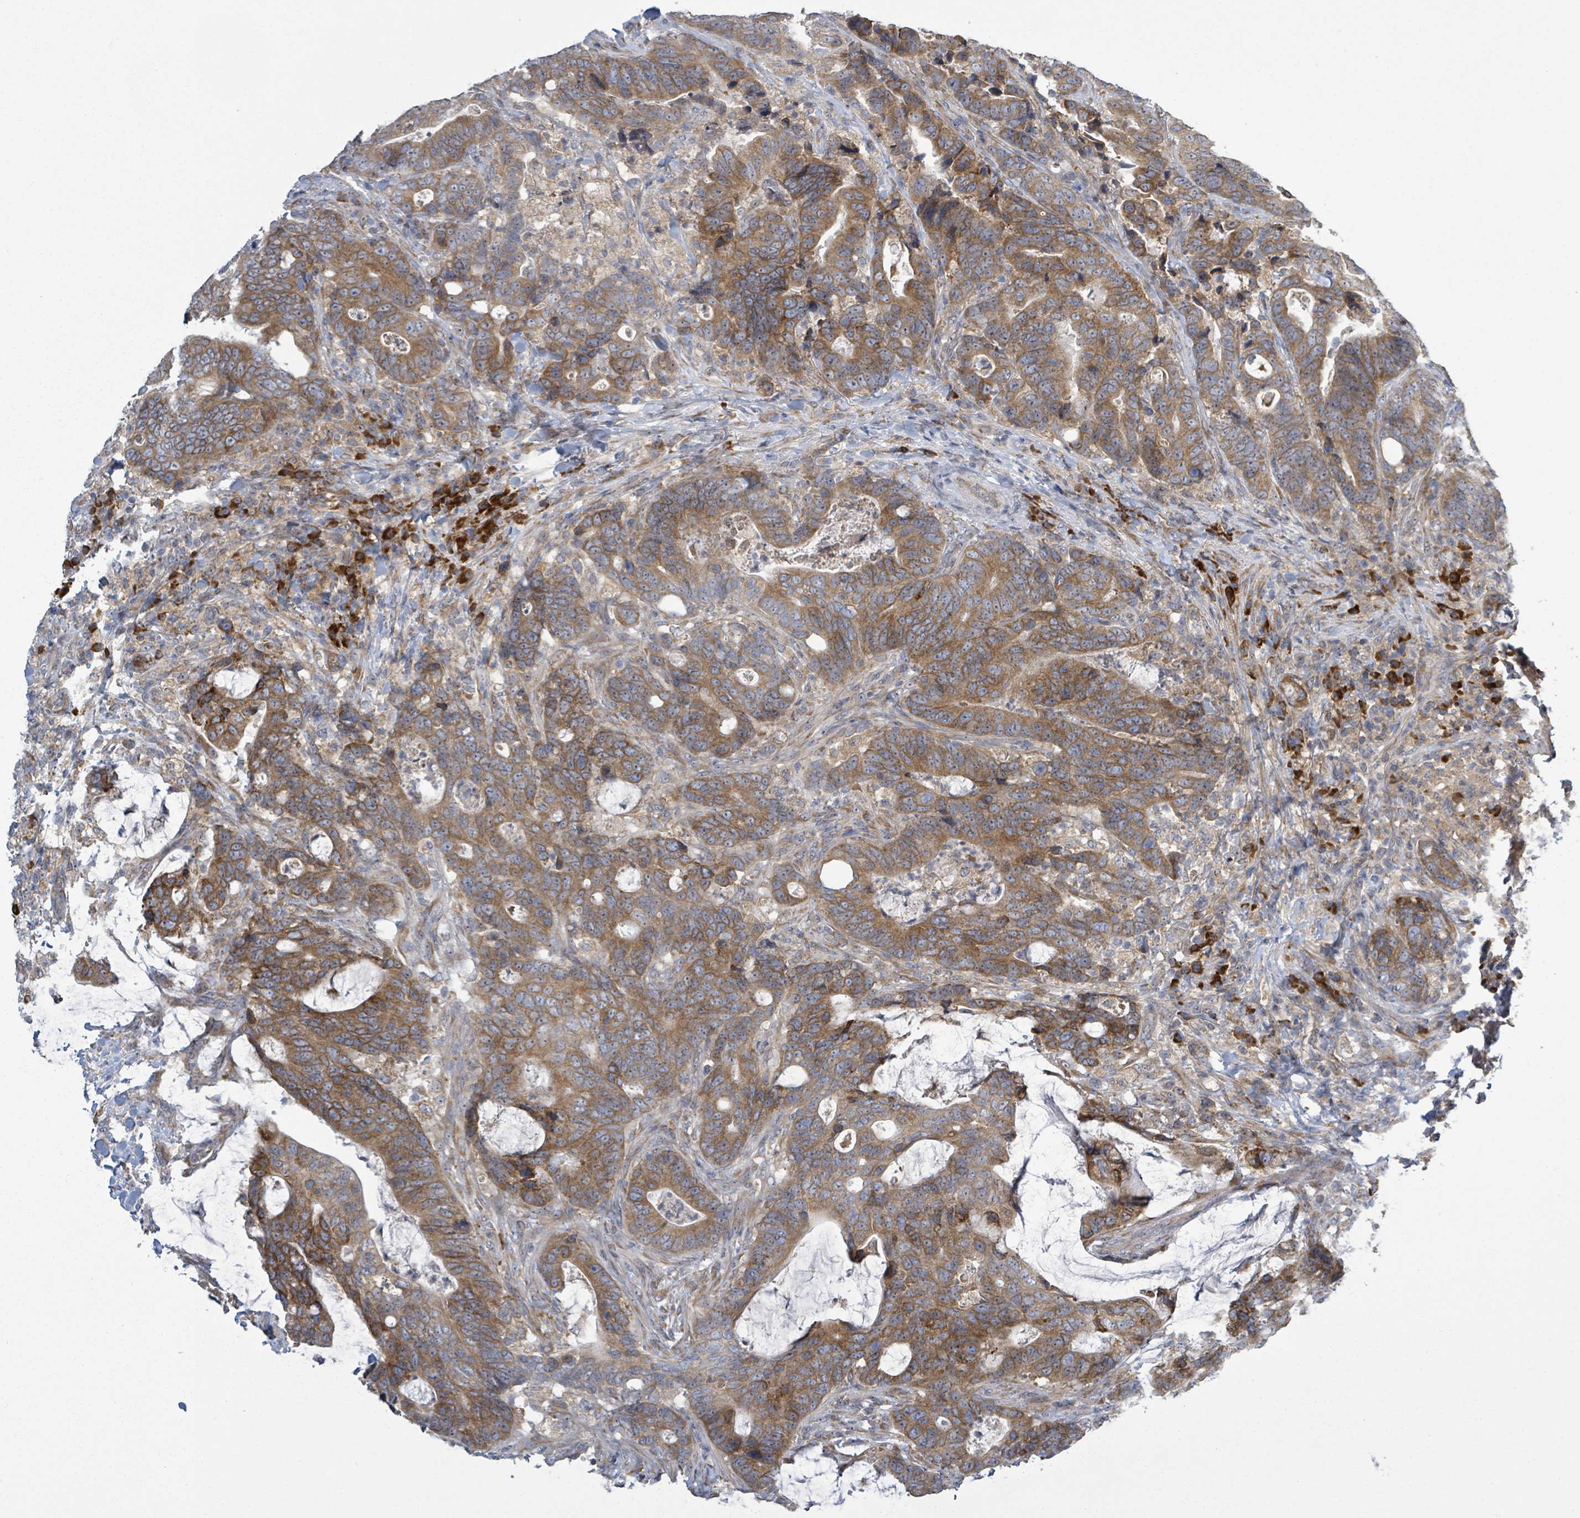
{"staining": {"intensity": "moderate", "quantity": ">75%", "location": "cytoplasmic/membranous"}, "tissue": "colorectal cancer", "cell_type": "Tumor cells", "image_type": "cancer", "snomed": [{"axis": "morphology", "description": "Adenocarcinoma, NOS"}, {"axis": "topography", "description": "Colon"}], "caption": "Immunohistochemistry photomicrograph of neoplastic tissue: human colorectal cancer (adenocarcinoma) stained using immunohistochemistry exhibits medium levels of moderate protein expression localized specifically in the cytoplasmic/membranous of tumor cells, appearing as a cytoplasmic/membranous brown color.", "gene": "ATP13A1", "patient": {"sex": "female", "age": 82}}